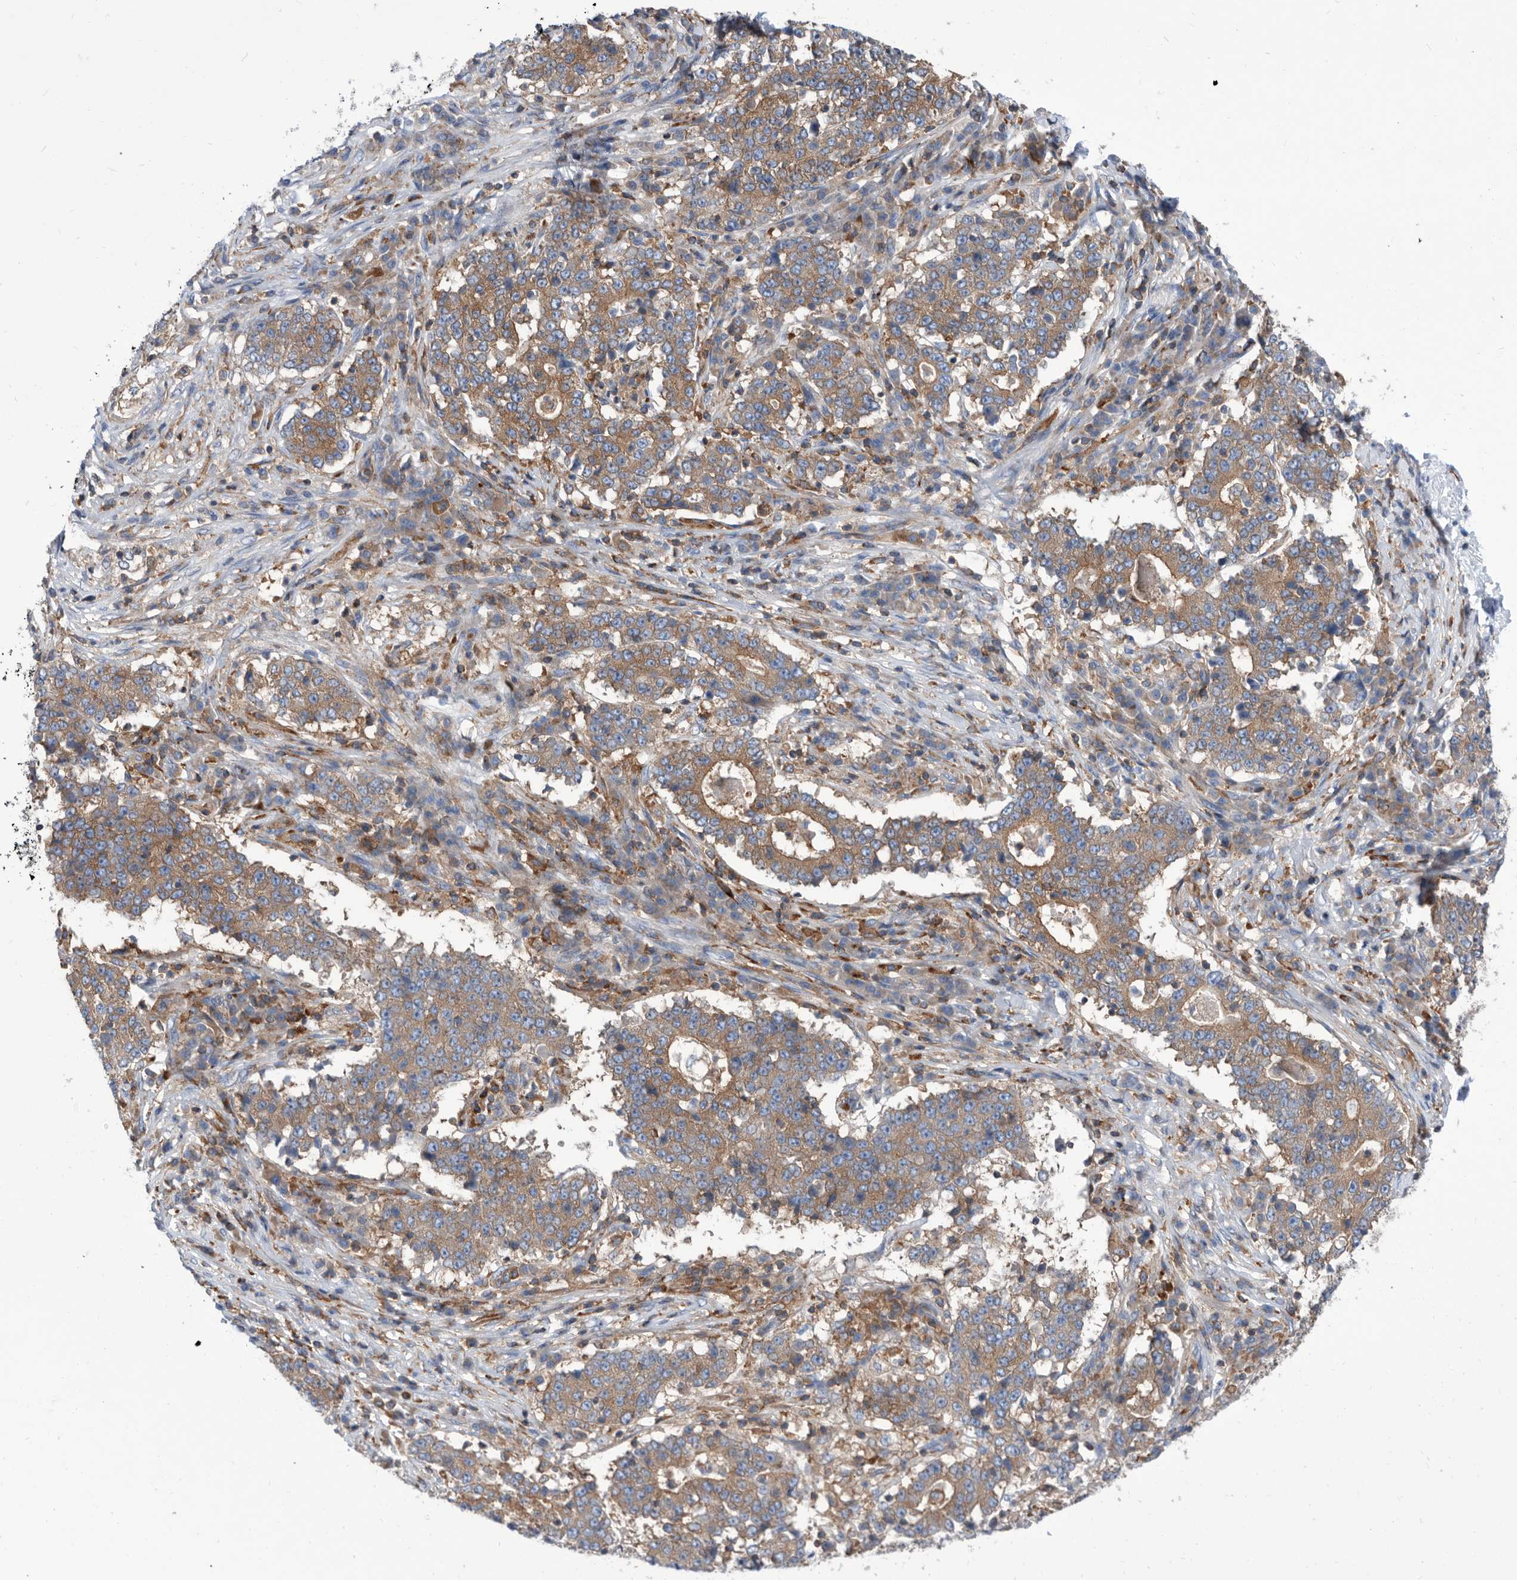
{"staining": {"intensity": "moderate", "quantity": ">75%", "location": "cytoplasmic/membranous"}, "tissue": "stomach cancer", "cell_type": "Tumor cells", "image_type": "cancer", "snomed": [{"axis": "morphology", "description": "Adenocarcinoma, NOS"}, {"axis": "topography", "description": "Stomach"}], "caption": "Immunohistochemical staining of human stomach cancer (adenocarcinoma) exhibits medium levels of moderate cytoplasmic/membranous positivity in about >75% of tumor cells. (Brightfield microscopy of DAB IHC at high magnification).", "gene": "SMG7", "patient": {"sex": "male", "age": 59}}